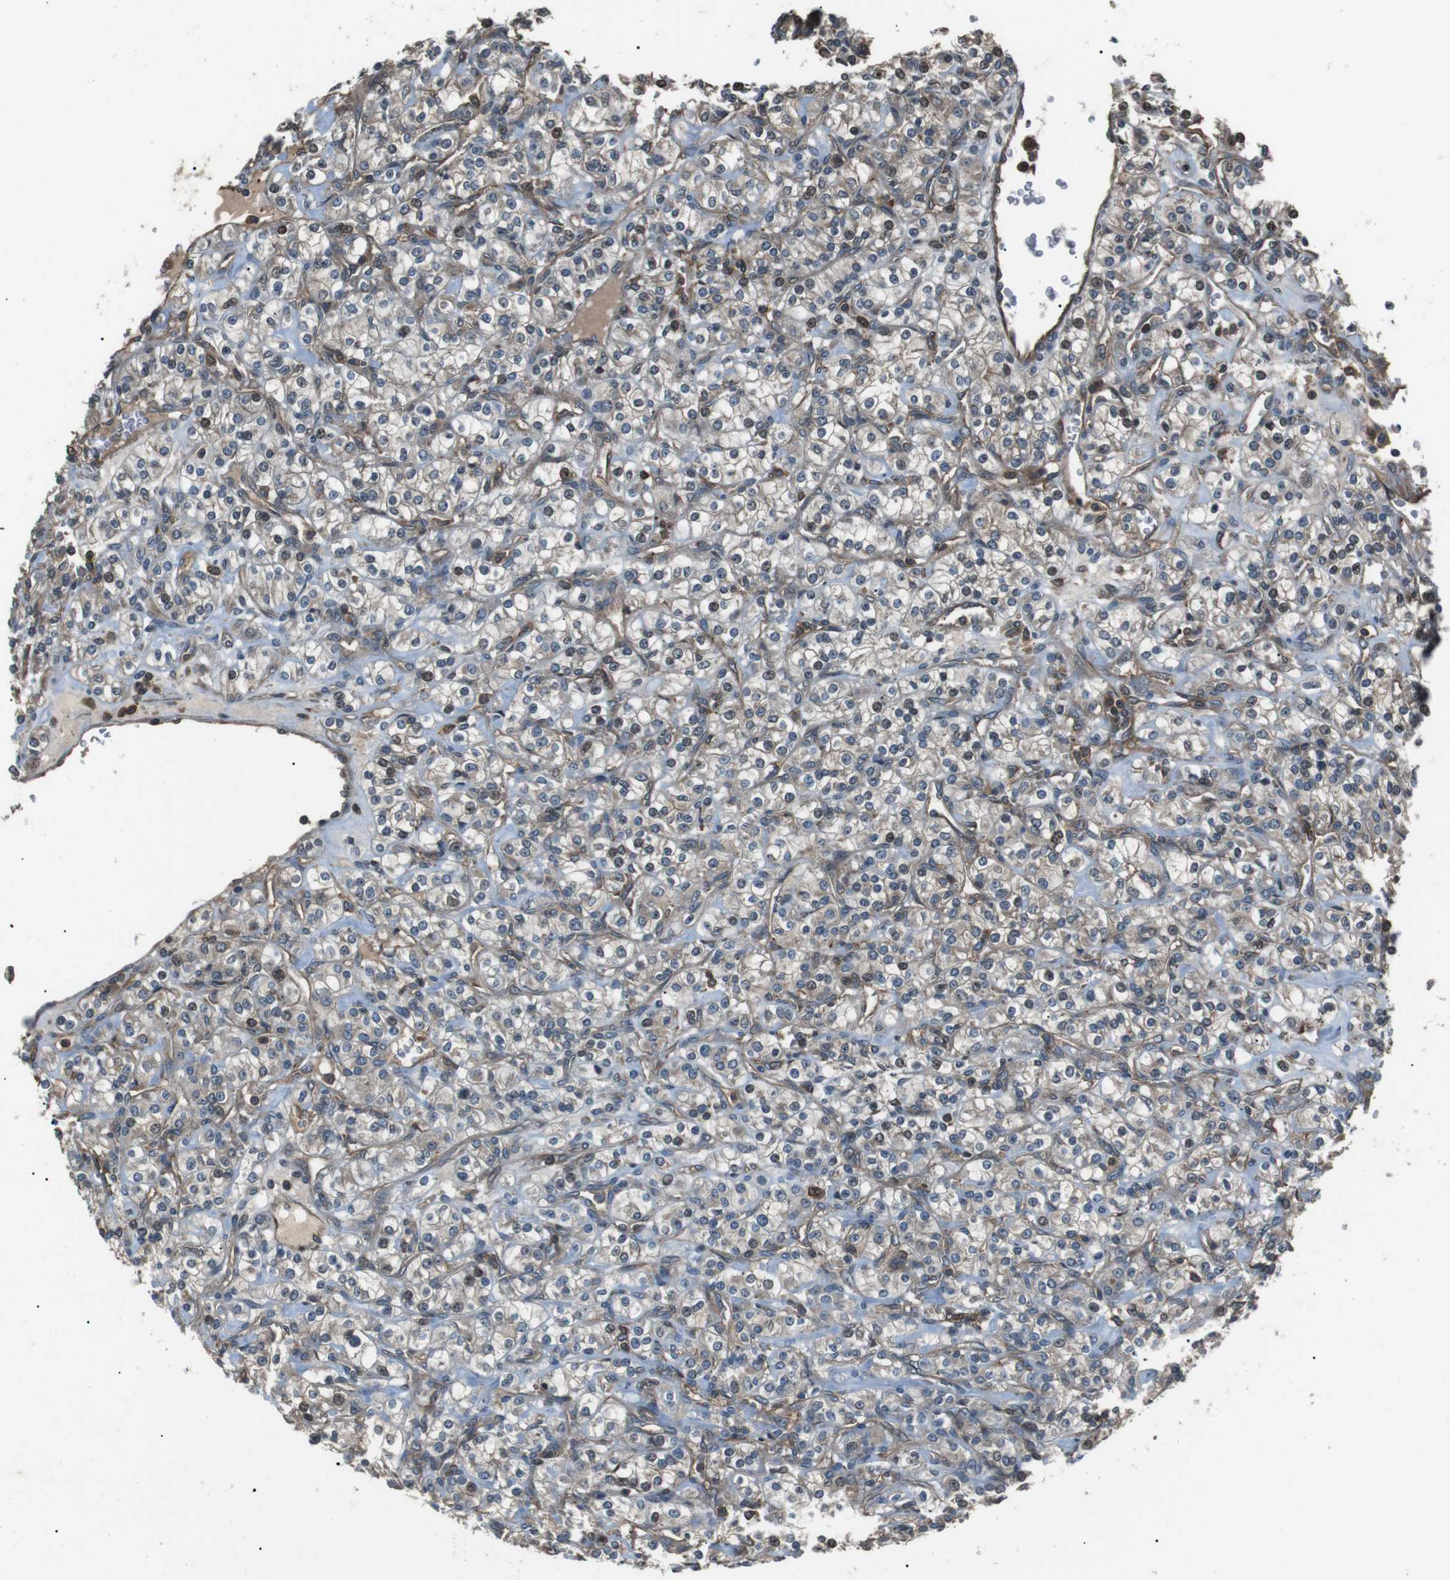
{"staining": {"intensity": "negative", "quantity": "none", "location": "none"}, "tissue": "renal cancer", "cell_type": "Tumor cells", "image_type": "cancer", "snomed": [{"axis": "morphology", "description": "Adenocarcinoma, NOS"}, {"axis": "topography", "description": "Kidney"}], "caption": "This is an immunohistochemistry photomicrograph of renal cancer. There is no expression in tumor cells.", "gene": "GPR161", "patient": {"sex": "male", "age": 77}}